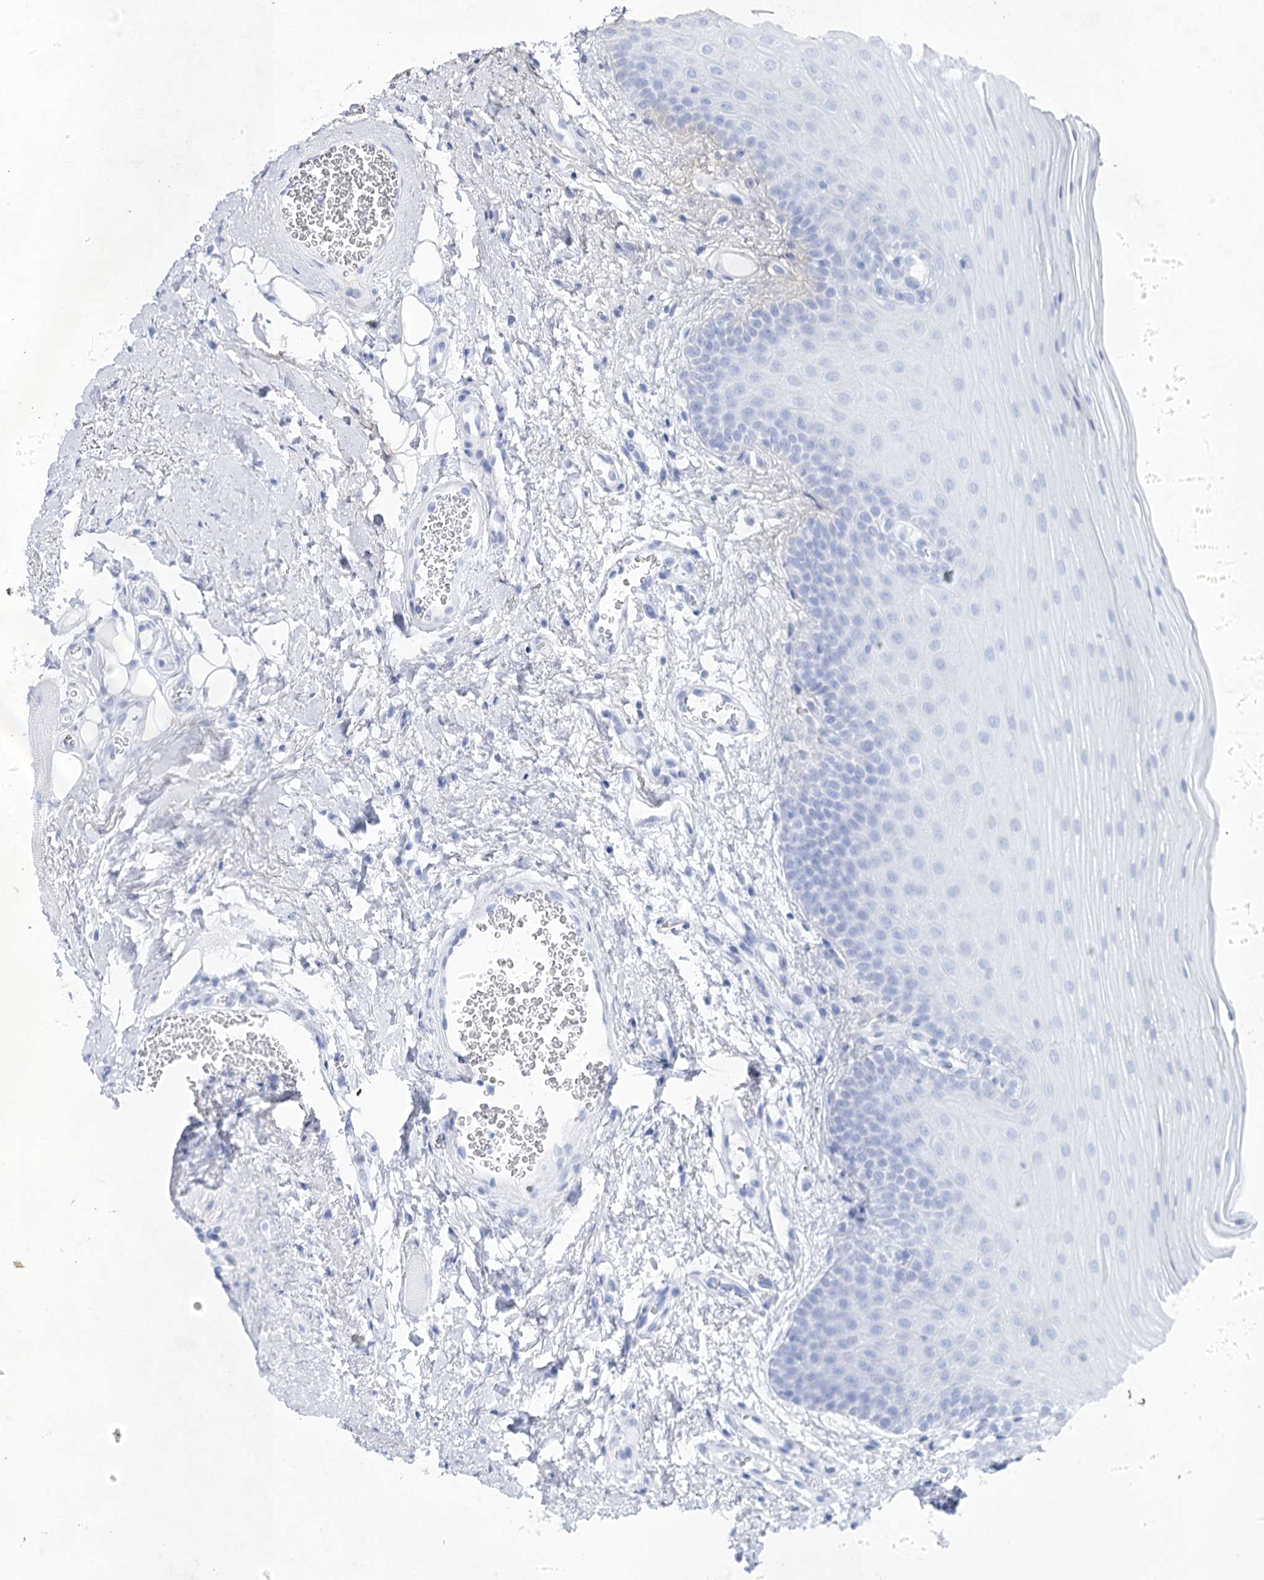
{"staining": {"intensity": "negative", "quantity": "none", "location": "none"}, "tissue": "oral mucosa", "cell_type": "Squamous epithelial cells", "image_type": "normal", "snomed": [{"axis": "morphology", "description": "Normal tissue, NOS"}, {"axis": "topography", "description": "Oral tissue"}], "caption": "Immunohistochemistry histopathology image of normal oral mucosa: oral mucosa stained with DAB (3,3'-diaminobenzidine) displays no significant protein positivity in squamous epithelial cells.", "gene": "ACRV1", "patient": {"sex": "male", "age": 68}}